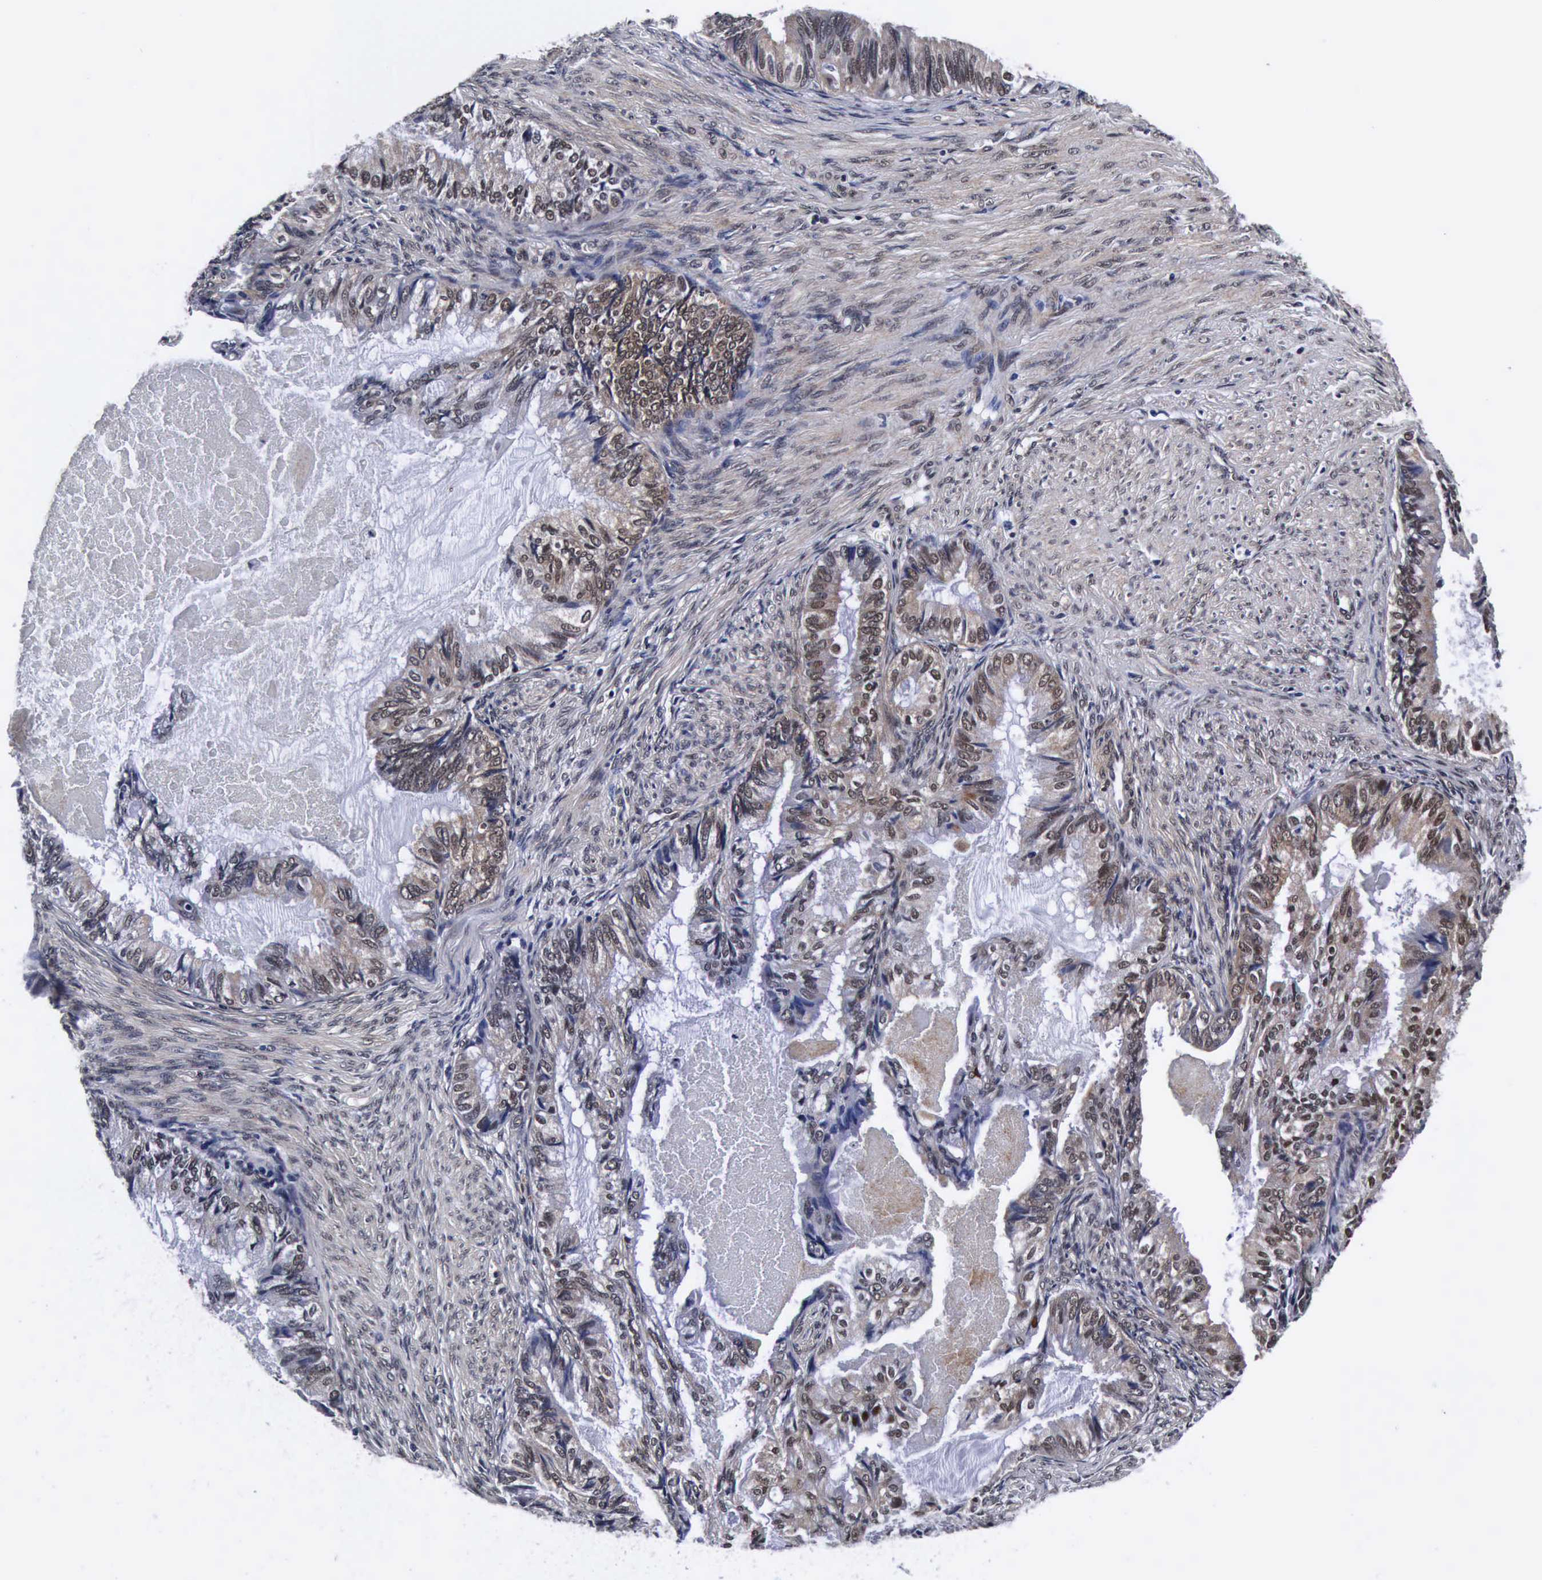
{"staining": {"intensity": "weak", "quantity": "25%-75%", "location": "cytoplasmic/membranous,nuclear"}, "tissue": "endometrial cancer", "cell_type": "Tumor cells", "image_type": "cancer", "snomed": [{"axis": "morphology", "description": "Adenocarcinoma, NOS"}, {"axis": "topography", "description": "Endometrium"}], "caption": "Immunohistochemistry (IHC) (DAB) staining of human endometrial cancer reveals weak cytoplasmic/membranous and nuclear protein staining in approximately 25%-75% of tumor cells.", "gene": "UBC", "patient": {"sex": "female", "age": 86}}